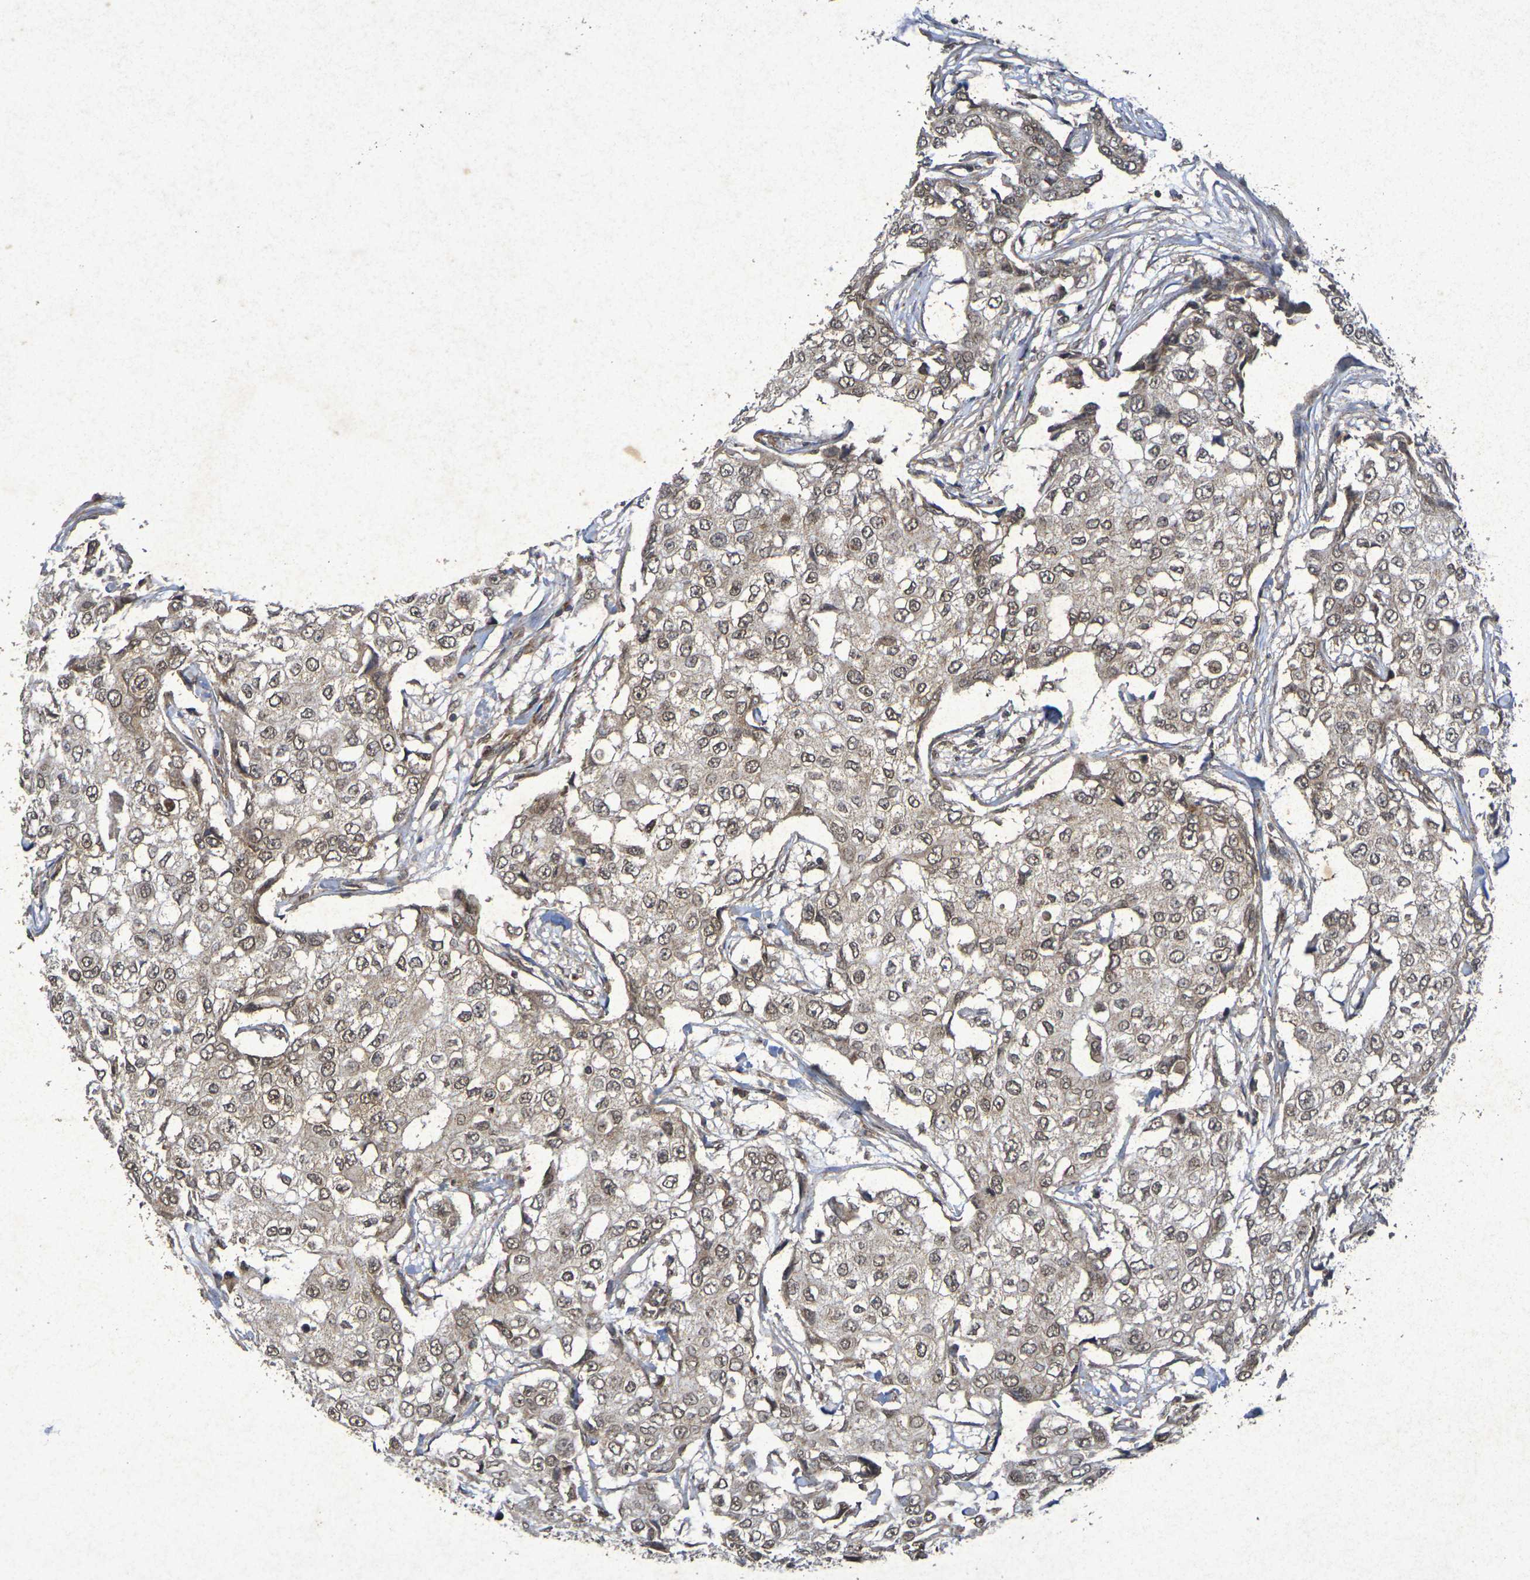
{"staining": {"intensity": "moderate", "quantity": ">75%", "location": "cytoplasmic/membranous,nuclear"}, "tissue": "breast cancer", "cell_type": "Tumor cells", "image_type": "cancer", "snomed": [{"axis": "morphology", "description": "Duct carcinoma"}, {"axis": "topography", "description": "Breast"}], "caption": "Breast cancer was stained to show a protein in brown. There is medium levels of moderate cytoplasmic/membranous and nuclear staining in about >75% of tumor cells. The staining was performed using DAB (3,3'-diaminobenzidine), with brown indicating positive protein expression. Nuclei are stained blue with hematoxylin.", "gene": "GUCY1A2", "patient": {"sex": "female", "age": 27}}